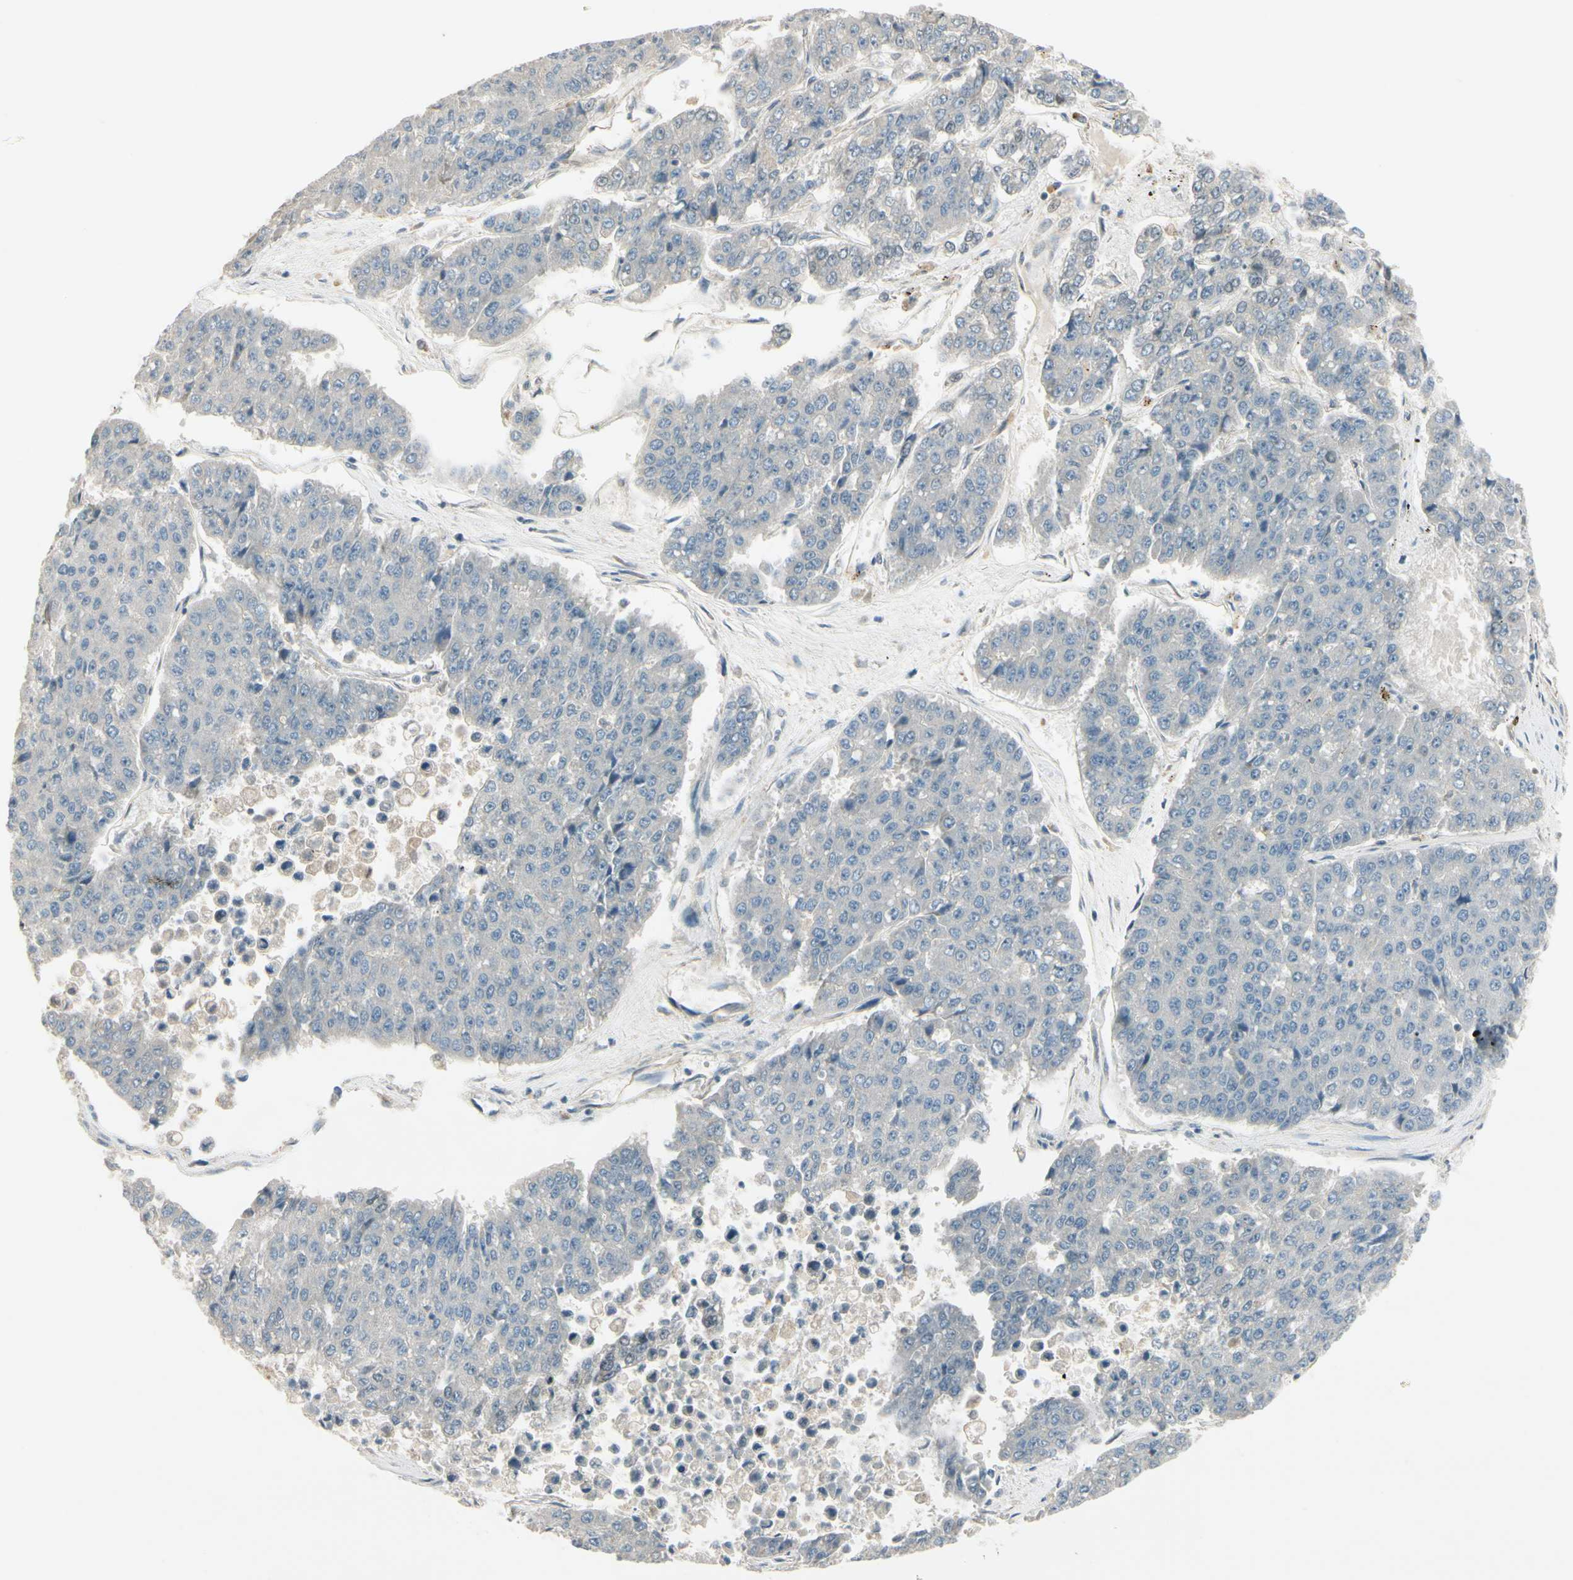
{"staining": {"intensity": "negative", "quantity": "none", "location": "none"}, "tissue": "pancreatic cancer", "cell_type": "Tumor cells", "image_type": "cancer", "snomed": [{"axis": "morphology", "description": "Adenocarcinoma, NOS"}, {"axis": "topography", "description": "Pancreas"}], "caption": "The immunohistochemistry (IHC) image has no significant staining in tumor cells of adenocarcinoma (pancreatic) tissue.", "gene": "PPP3CB", "patient": {"sex": "male", "age": 50}}